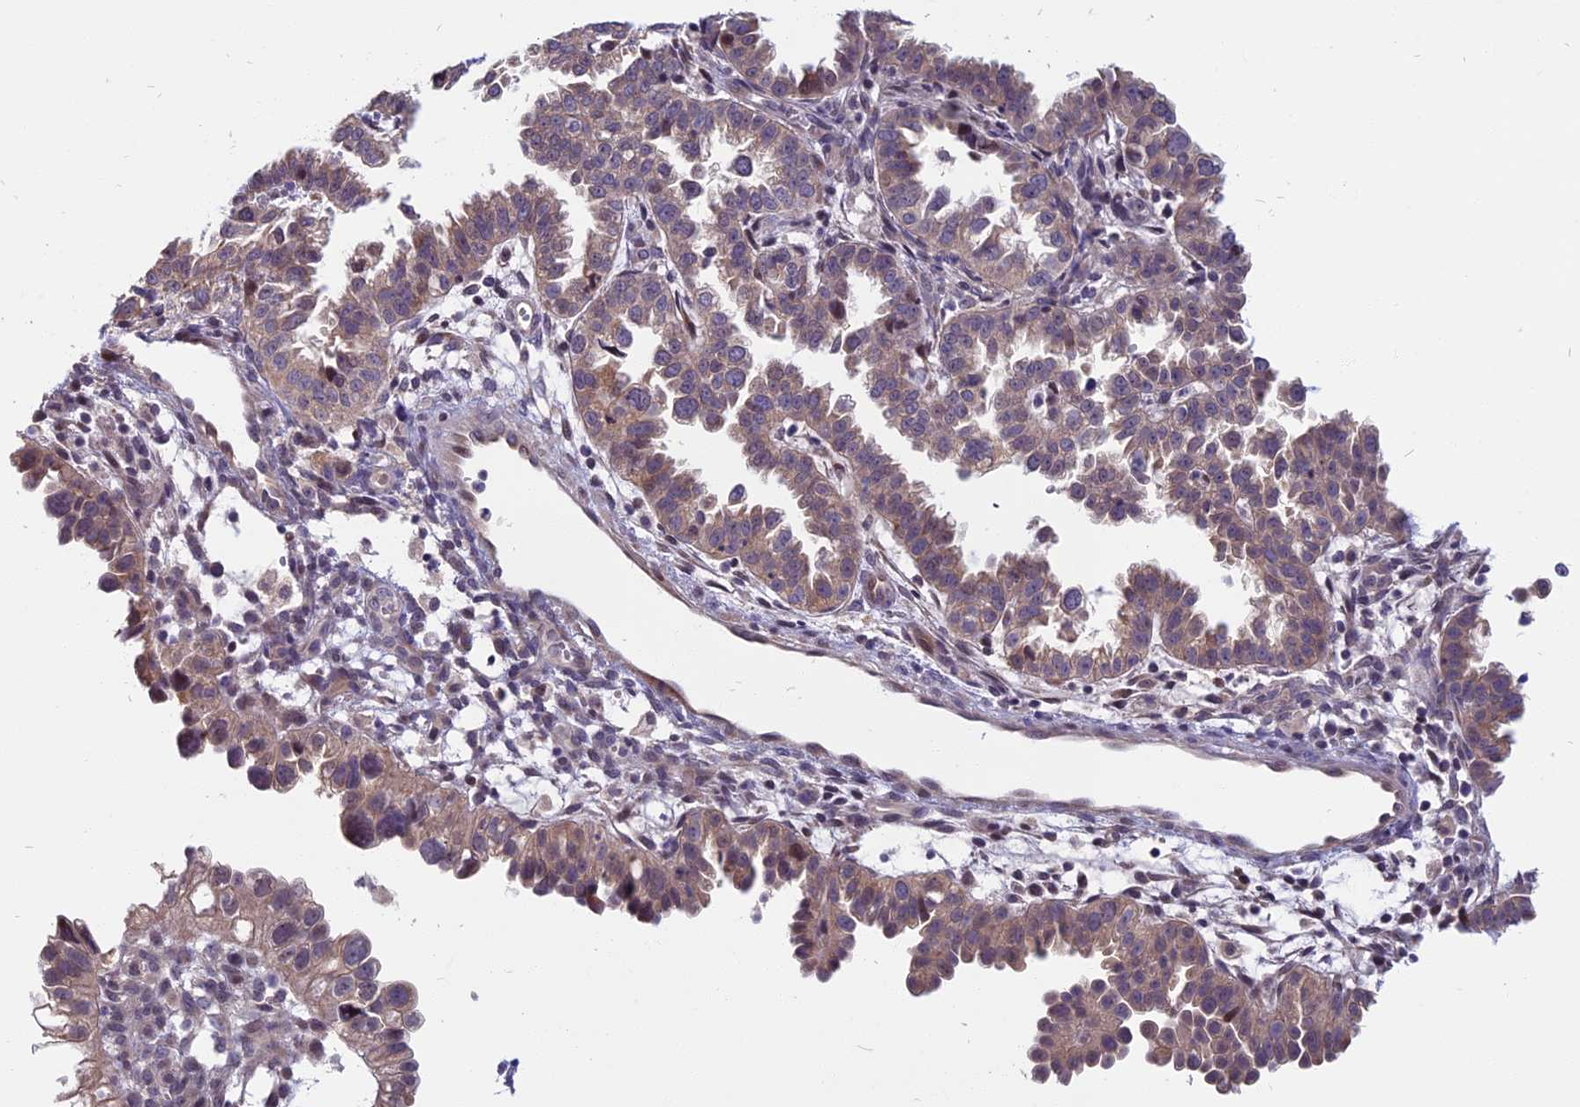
{"staining": {"intensity": "weak", "quantity": "25%-75%", "location": "cytoplasmic/membranous"}, "tissue": "endometrial cancer", "cell_type": "Tumor cells", "image_type": "cancer", "snomed": [{"axis": "morphology", "description": "Adenocarcinoma, NOS"}, {"axis": "topography", "description": "Endometrium"}], "caption": "Immunohistochemistry (IHC) of endometrial adenocarcinoma reveals low levels of weak cytoplasmic/membranous staining in approximately 25%-75% of tumor cells.", "gene": "CCDC113", "patient": {"sex": "female", "age": 85}}